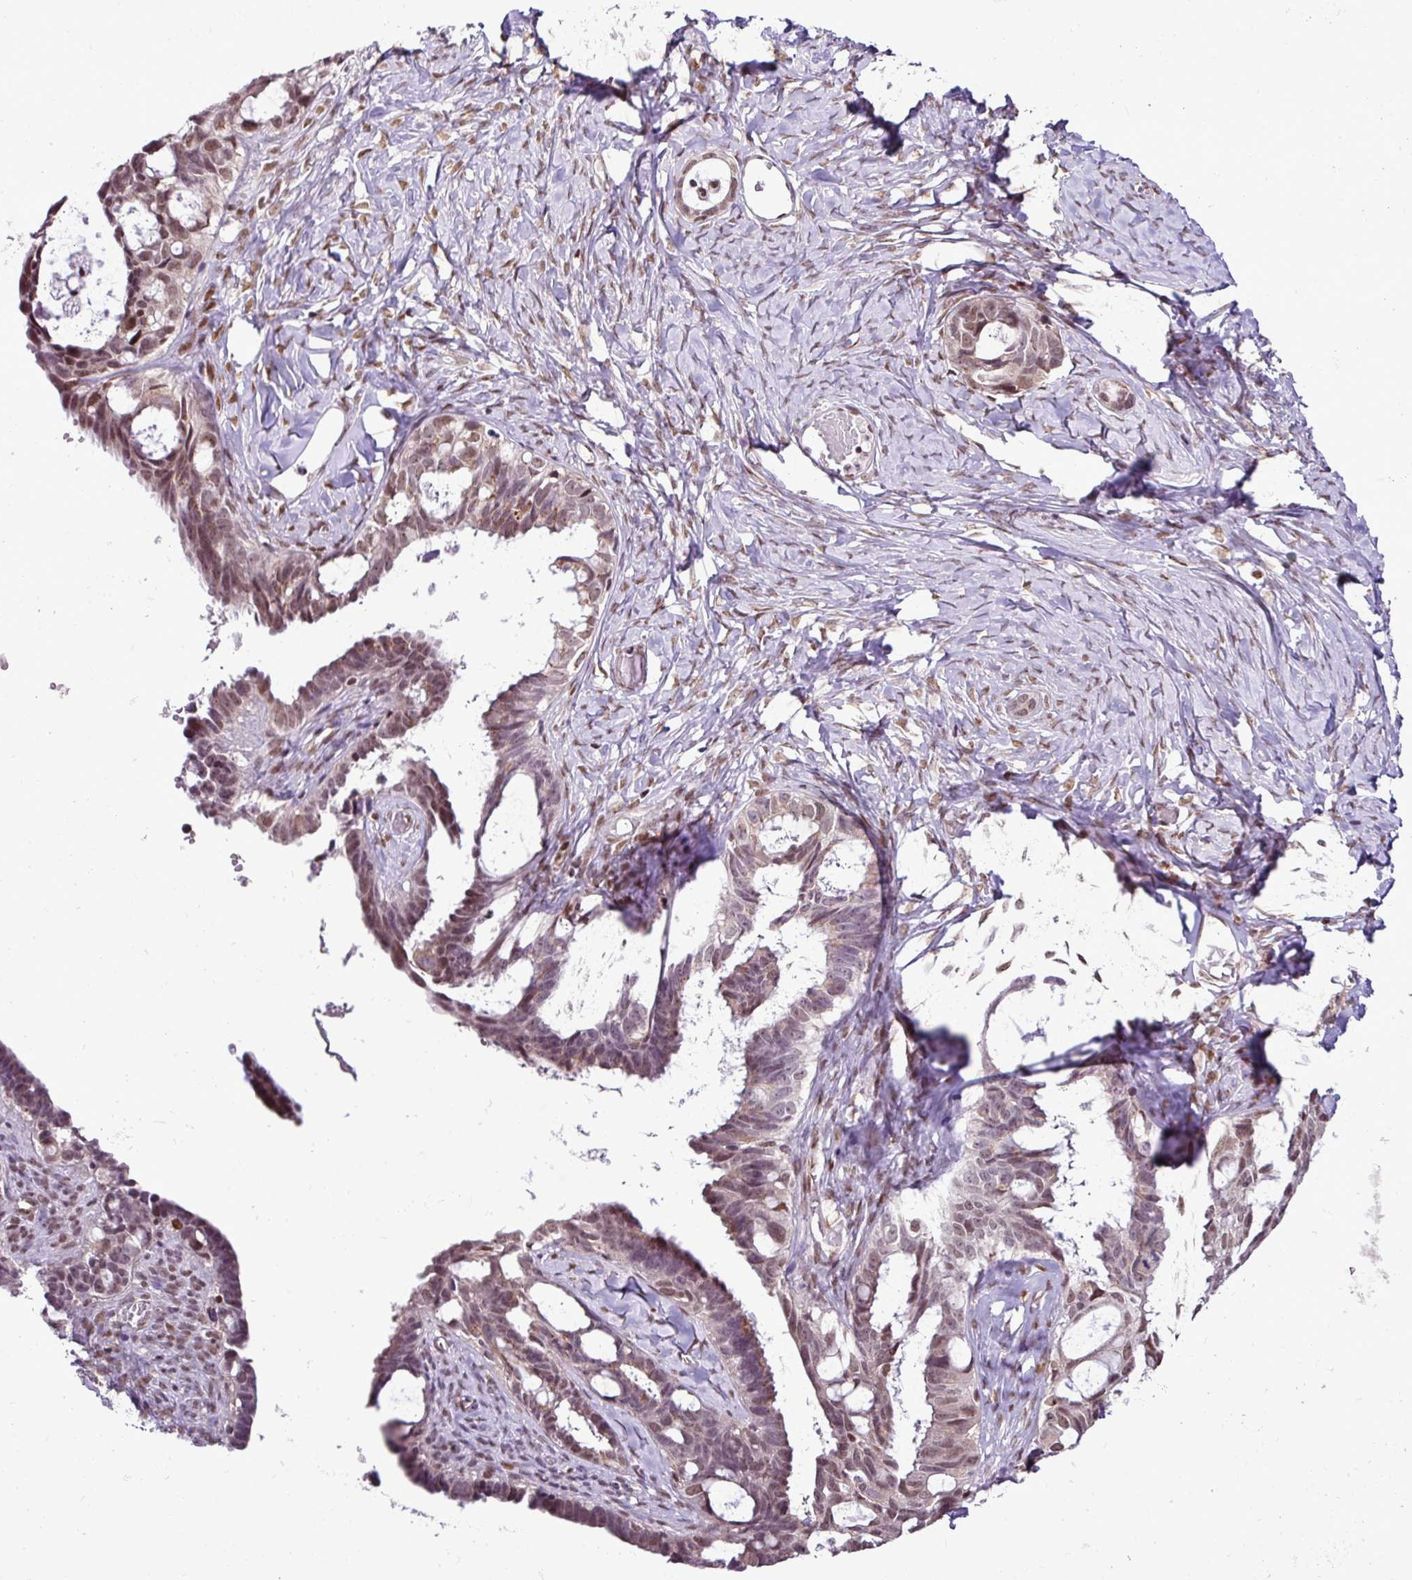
{"staining": {"intensity": "moderate", "quantity": ">75%", "location": "nuclear"}, "tissue": "ovarian cancer", "cell_type": "Tumor cells", "image_type": "cancer", "snomed": [{"axis": "morphology", "description": "Cystadenocarcinoma, serous, NOS"}, {"axis": "topography", "description": "Ovary"}], "caption": "A high-resolution photomicrograph shows immunohistochemistry (IHC) staining of serous cystadenocarcinoma (ovarian), which exhibits moderate nuclear expression in approximately >75% of tumor cells.", "gene": "PGAP4", "patient": {"sex": "female", "age": 69}}